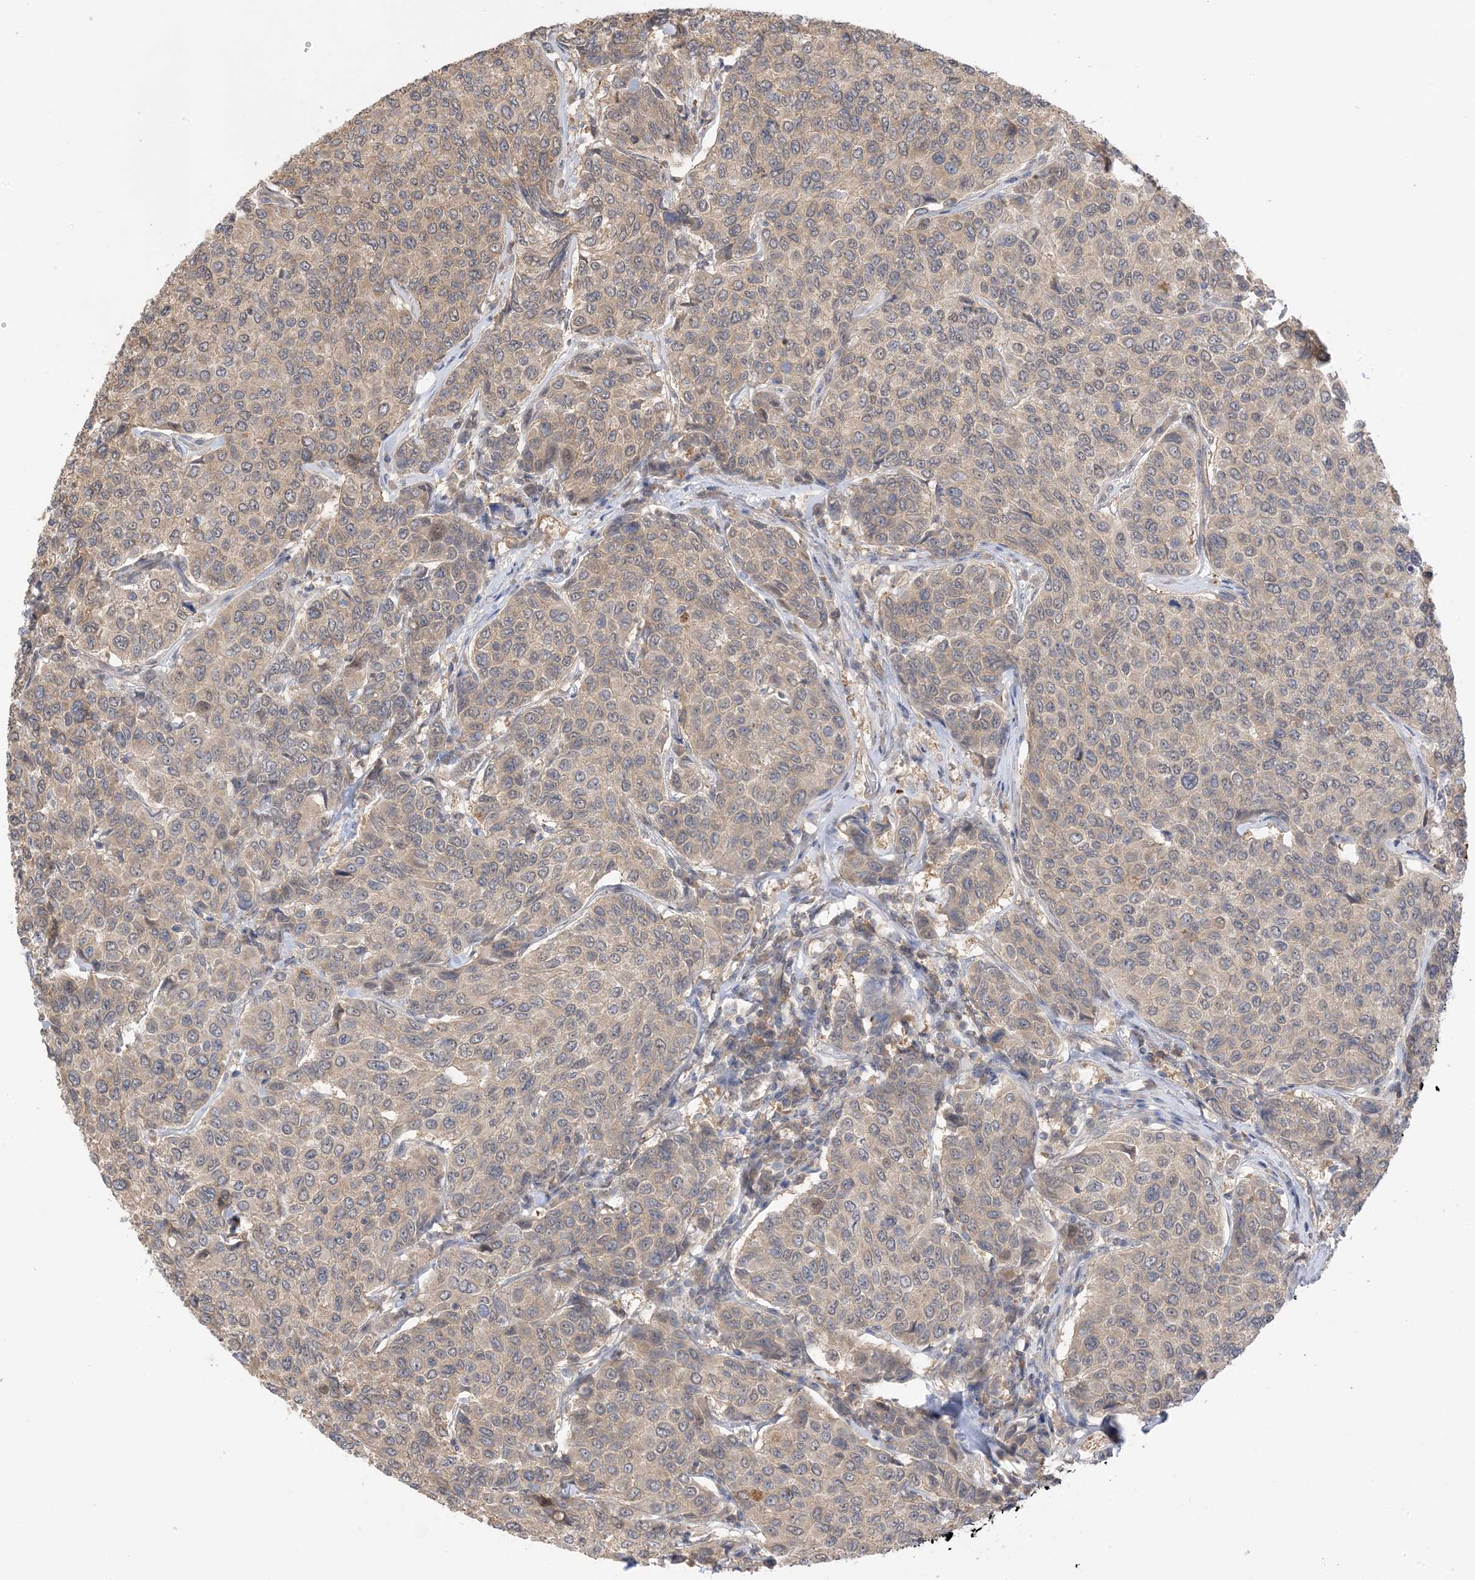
{"staining": {"intensity": "weak", "quantity": ">75%", "location": "cytoplasmic/membranous"}, "tissue": "breast cancer", "cell_type": "Tumor cells", "image_type": "cancer", "snomed": [{"axis": "morphology", "description": "Duct carcinoma"}, {"axis": "topography", "description": "Breast"}], "caption": "DAB immunohistochemical staining of human breast cancer exhibits weak cytoplasmic/membranous protein positivity in approximately >75% of tumor cells. (brown staining indicates protein expression, while blue staining denotes nuclei).", "gene": "WDR26", "patient": {"sex": "female", "age": 55}}